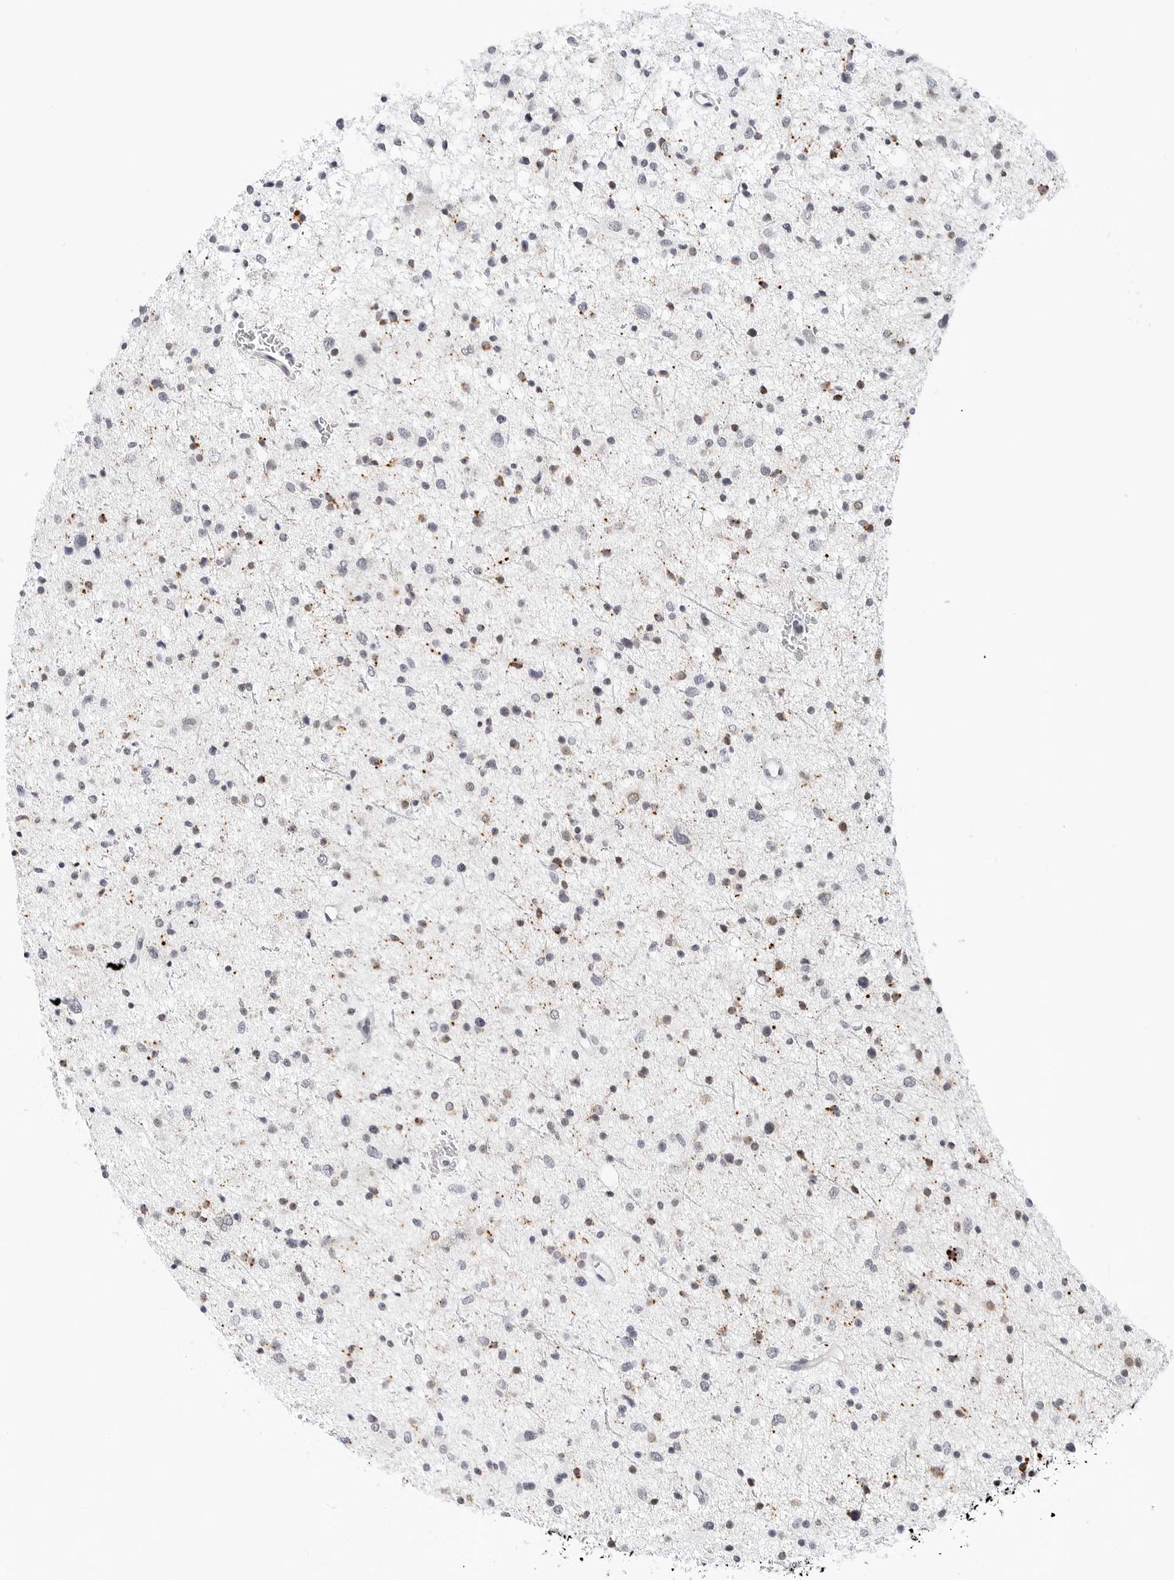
{"staining": {"intensity": "weak", "quantity": "<25%", "location": "nuclear"}, "tissue": "glioma", "cell_type": "Tumor cells", "image_type": "cancer", "snomed": [{"axis": "morphology", "description": "Glioma, malignant, Low grade"}, {"axis": "topography", "description": "Brain"}], "caption": "Immunohistochemistry photomicrograph of glioma stained for a protein (brown), which demonstrates no staining in tumor cells.", "gene": "TSEN2", "patient": {"sex": "female", "age": 37}}